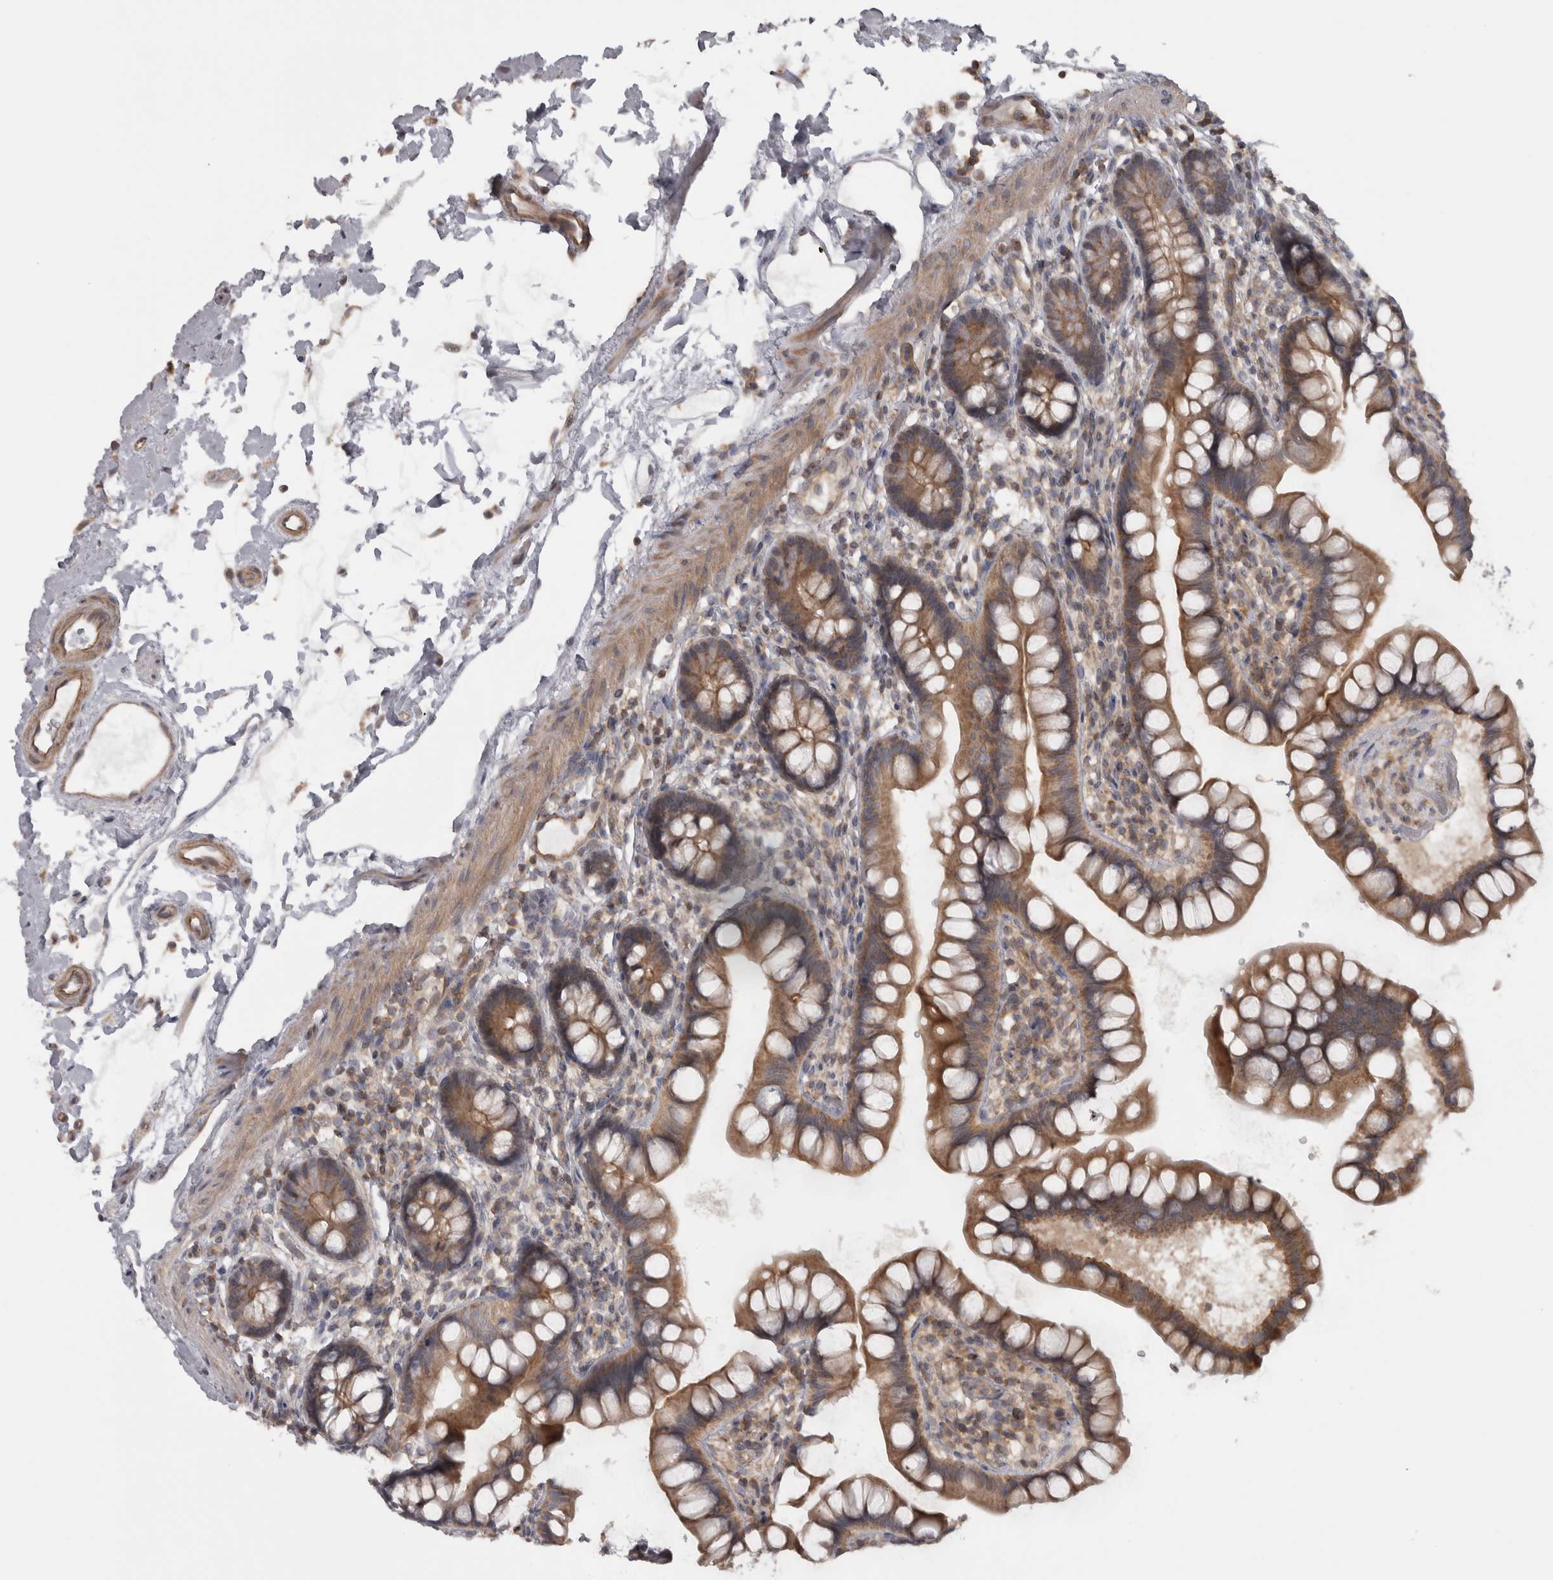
{"staining": {"intensity": "moderate", "quantity": ">75%", "location": "cytoplasmic/membranous"}, "tissue": "small intestine", "cell_type": "Glandular cells", "image_type": "normal", "snomed": [{"axis": "morphology", "description": "Normal tissue, NOS"}, {"axis": "topography", "description": "Small intestine"}], "caption": "Small intestine stained with immunohistochemistry displays moderate cytoplasmic/membranous positivity in about >75% of glandular cells.", "gene": "PPP1R12B", "patient": {"sex": "female", "age": 84}}